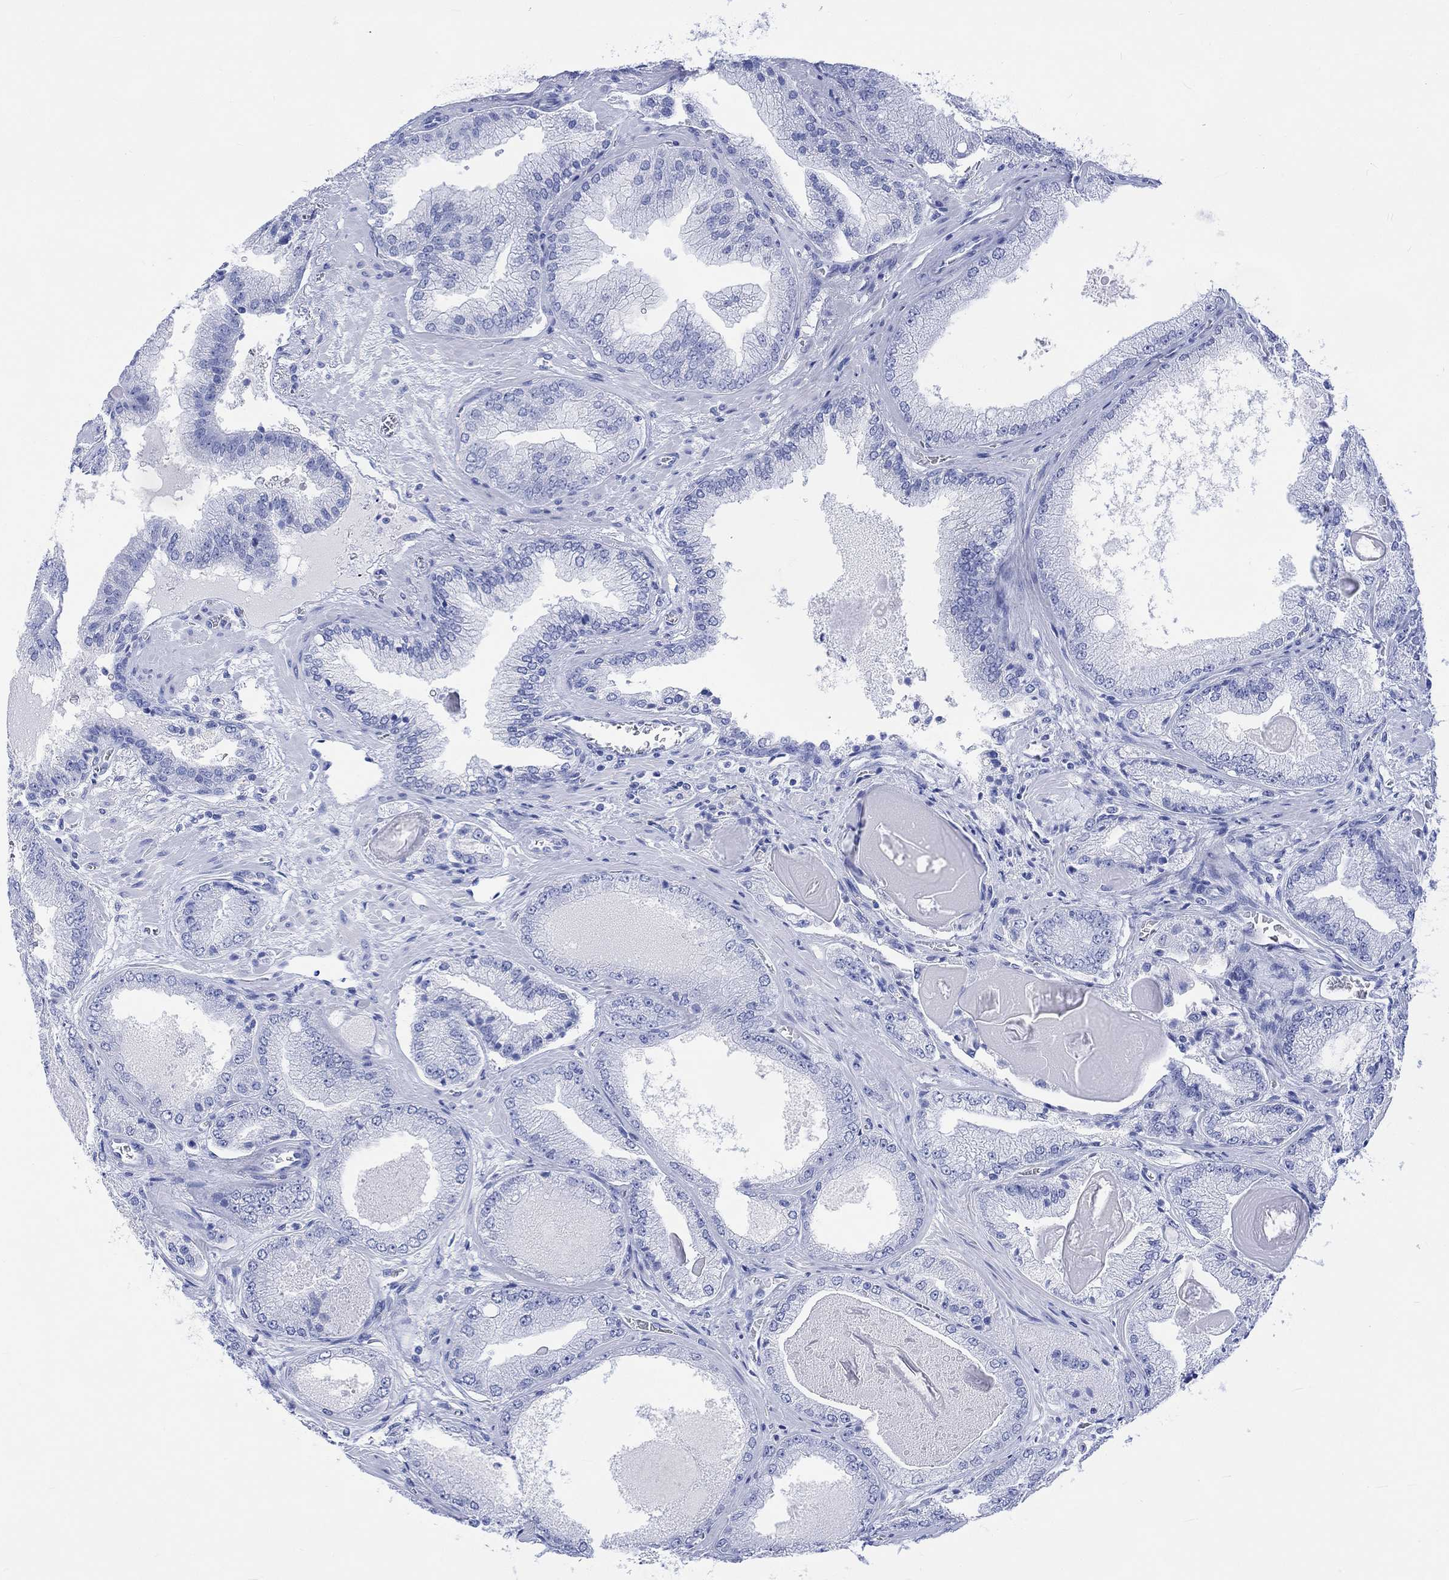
{"staining": {"intensity": "negative", "quantity": "none", "location": "none"}, "tissue": "prostate cancer", "cell_type": "Tumor cells", "image_type": "cancer", "snomed": [{"axis": "morphology", "description": "Adenocarcinoma, Low grade"}, {"axis": "topography", "description": "Prostate"}], "caption": "DAB immunohistochemical staining of human prostate low-grade adenocarcinoma displays no significant expression in tumor cells.", "gene": "CELF4", "patient": {"sex": "male", "age": 72}}